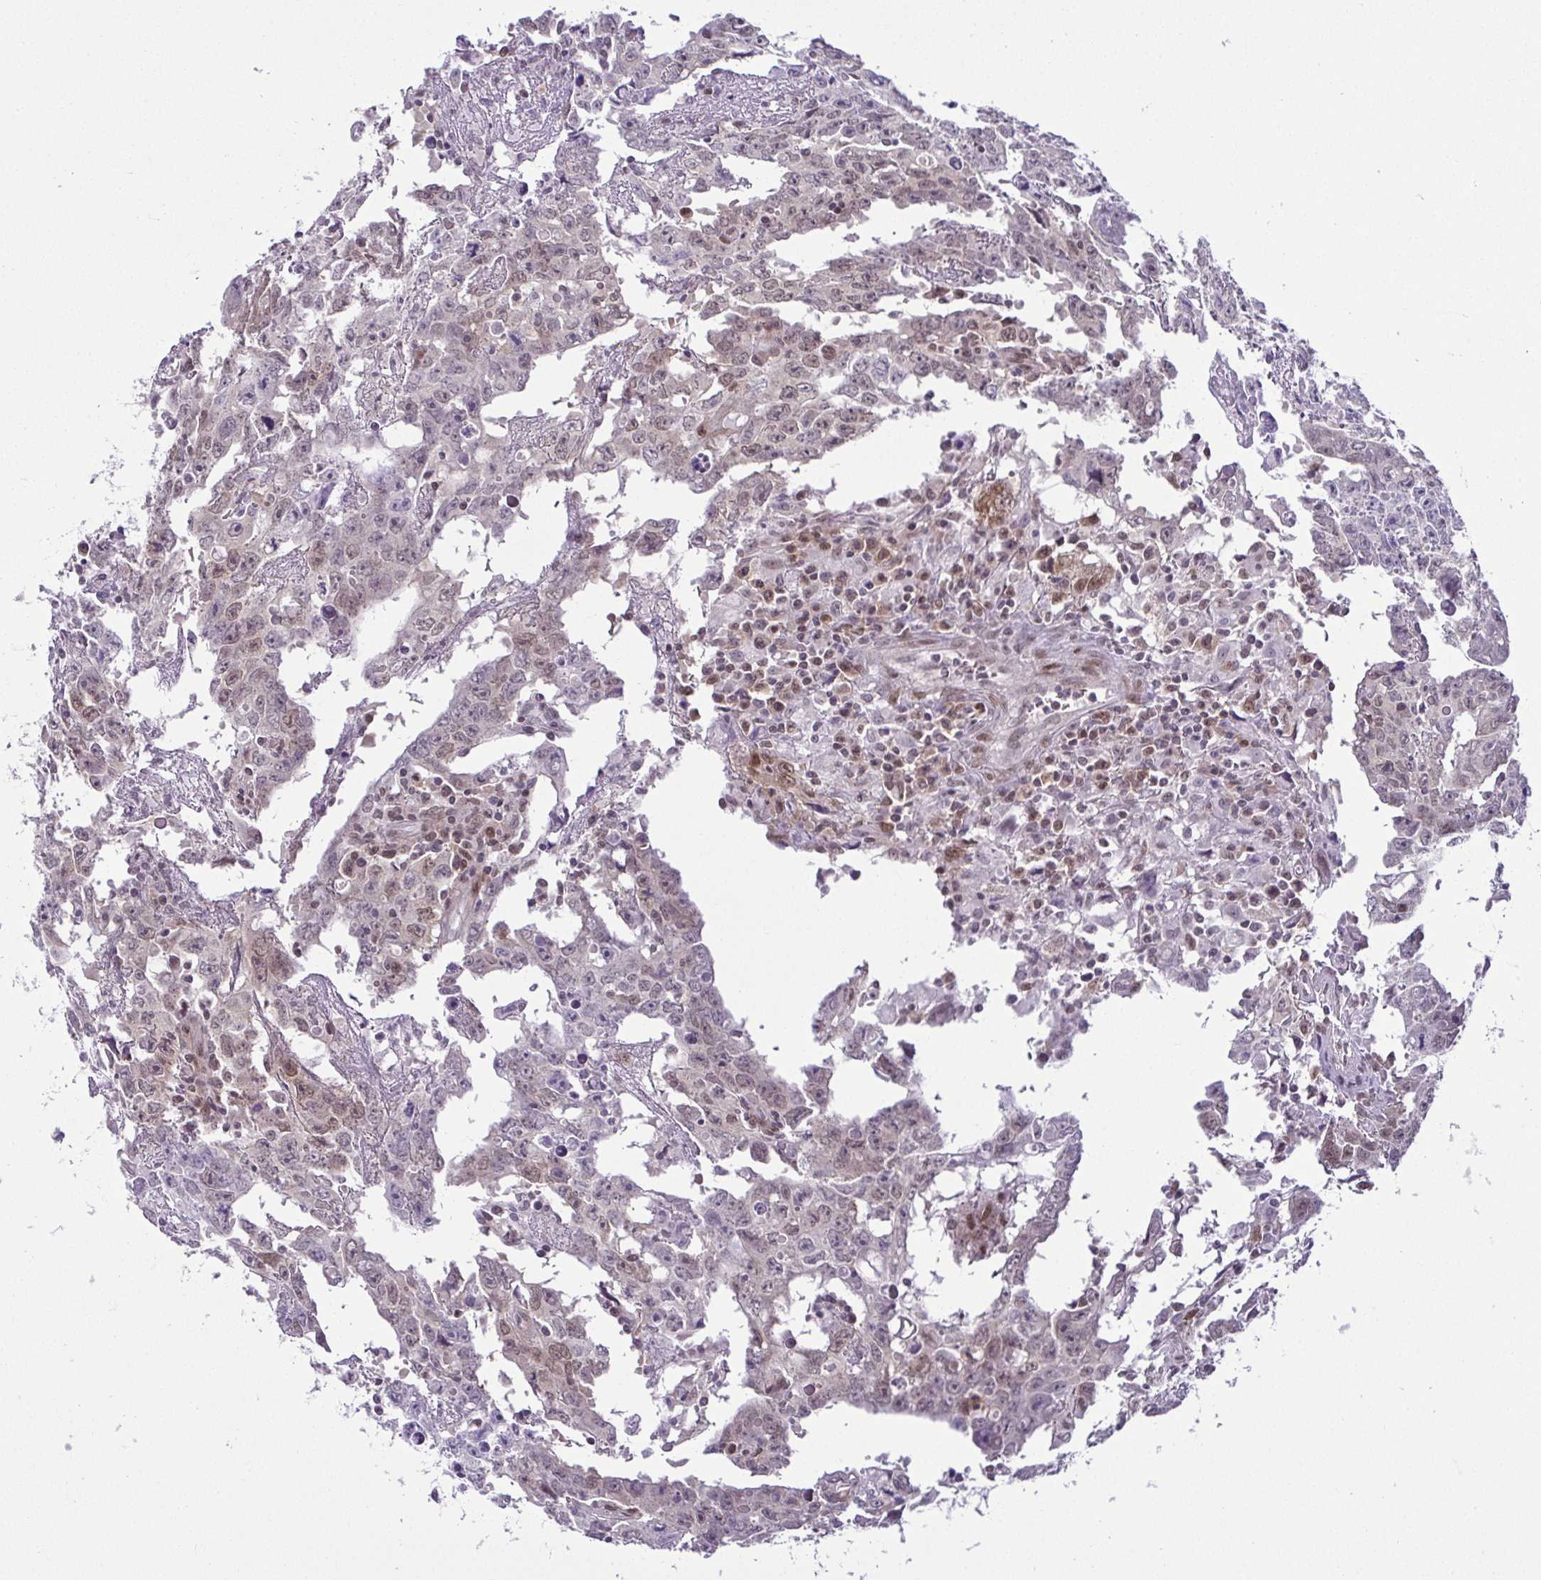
{"staining": {"intensity": "weak", "quantity": "<25%", "location": "nuclear"}, "tissue": "testis cancer", "cell_type": "Tumor cells", "image_type": "cancer", "snomed": [{"axis": "morphology", "description": "Carcinoma, Embryonal, NOS"}, {"axis": "topography", "description": "Testis"}], "caption": "This histopathology image is of testis cancer (embryonal carcinoma) stained with immunohistochemistry (IHC) to label a protein in brown with the nuclei are counter-stained blue. There is no staining in tumor cells.", "gene": "RBM3", "patient": {"sex": "male", "age": 22}}